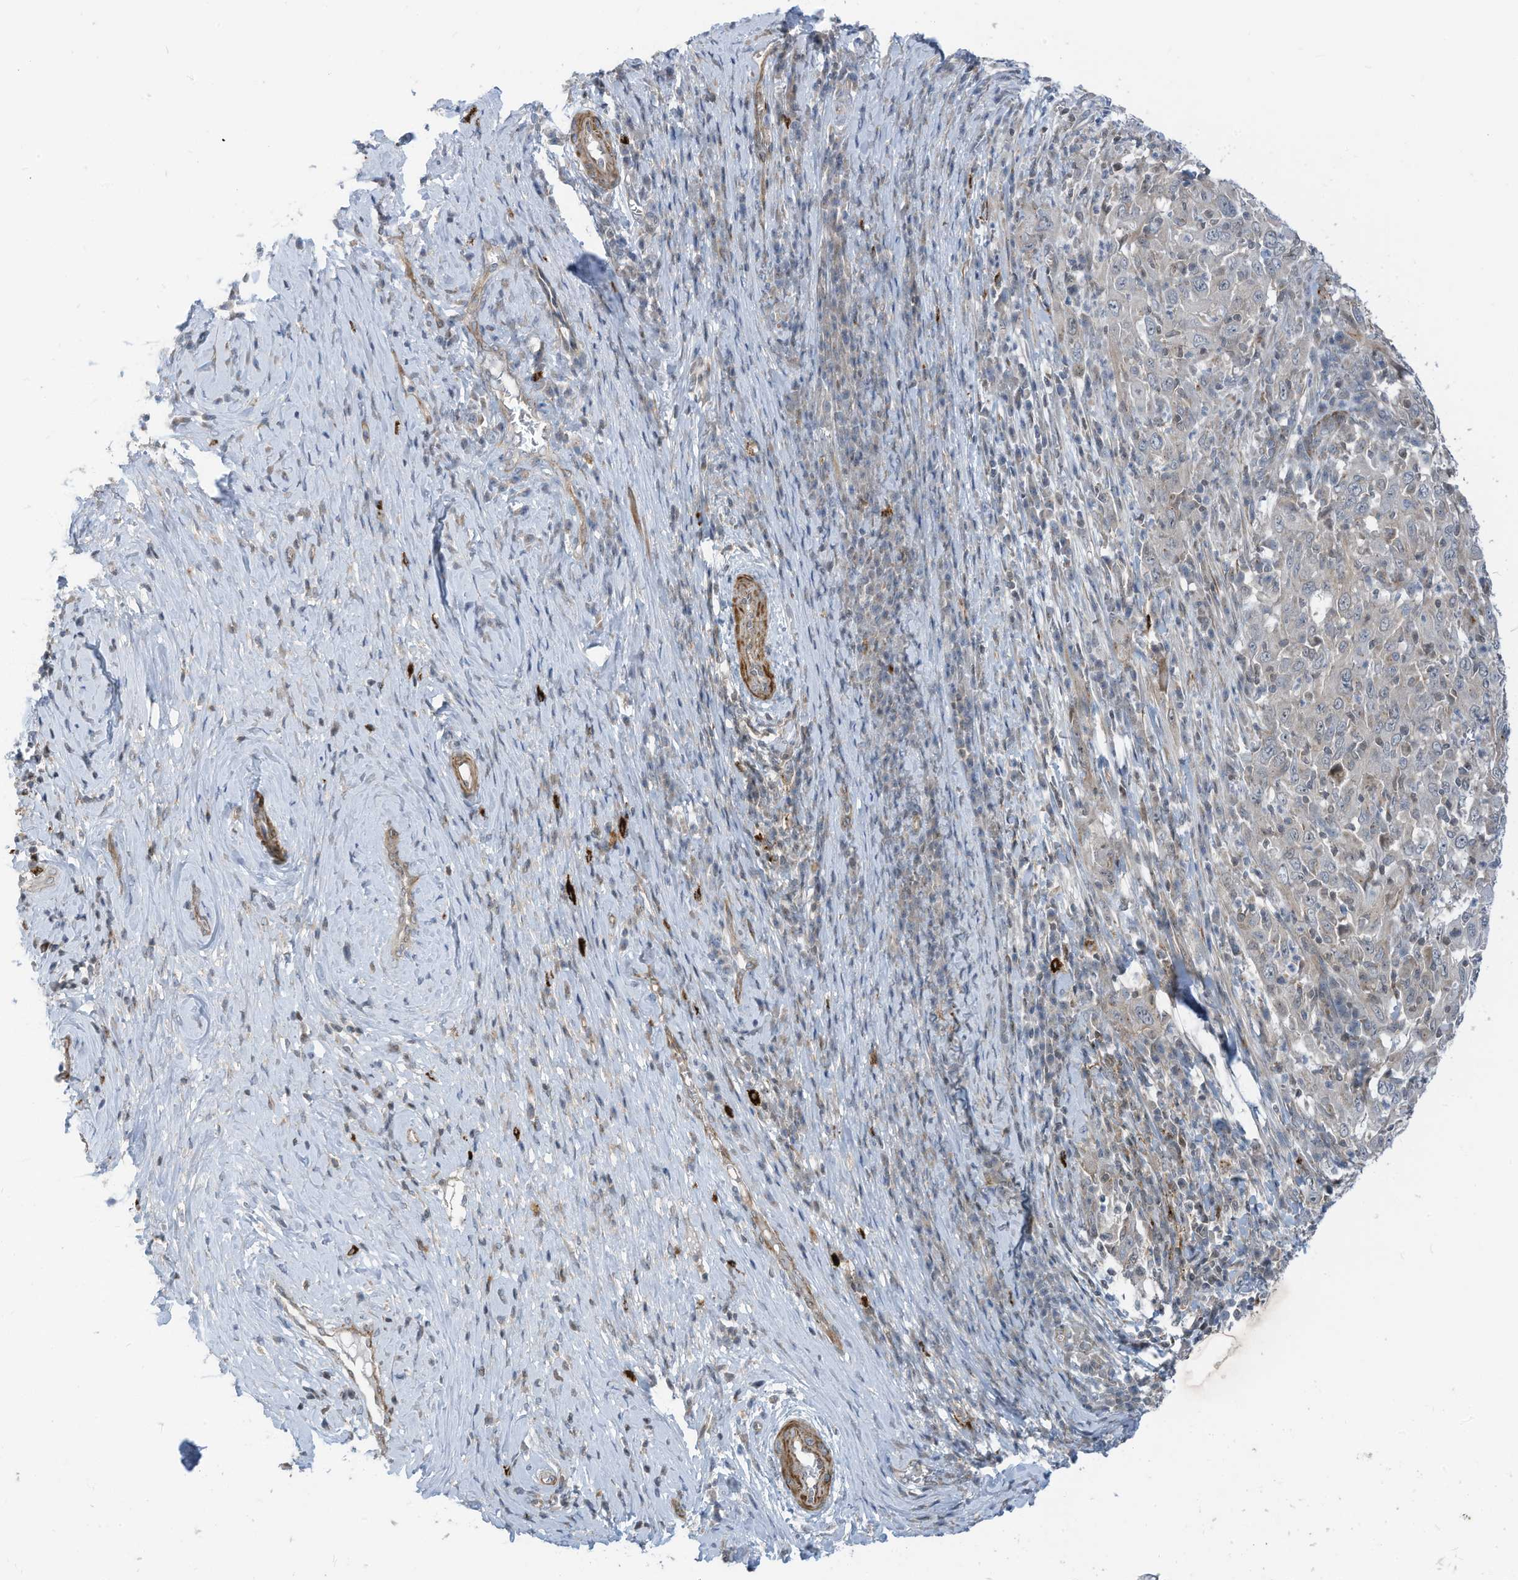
{"staining": {"intensity": "negative", "quantity": "none", "location": "none"}, "tissue": "cervical cancer", "cell_type": "Tumor cells", "image_type": "cancer", "snomed": [{"axis": "morphology", "description": "Squamous cell carcinoma, NOS"}, {"axis": "topography", "description": "Cervix"}], "caption": "High power microscopy micrograph of an IHC photomicrograph of squamous cell carcinoma (cervical), revealing no significant positivity in tumor cells.", "gene": "GPATCH3", "patient": {"sex": "female", "age": 46}}